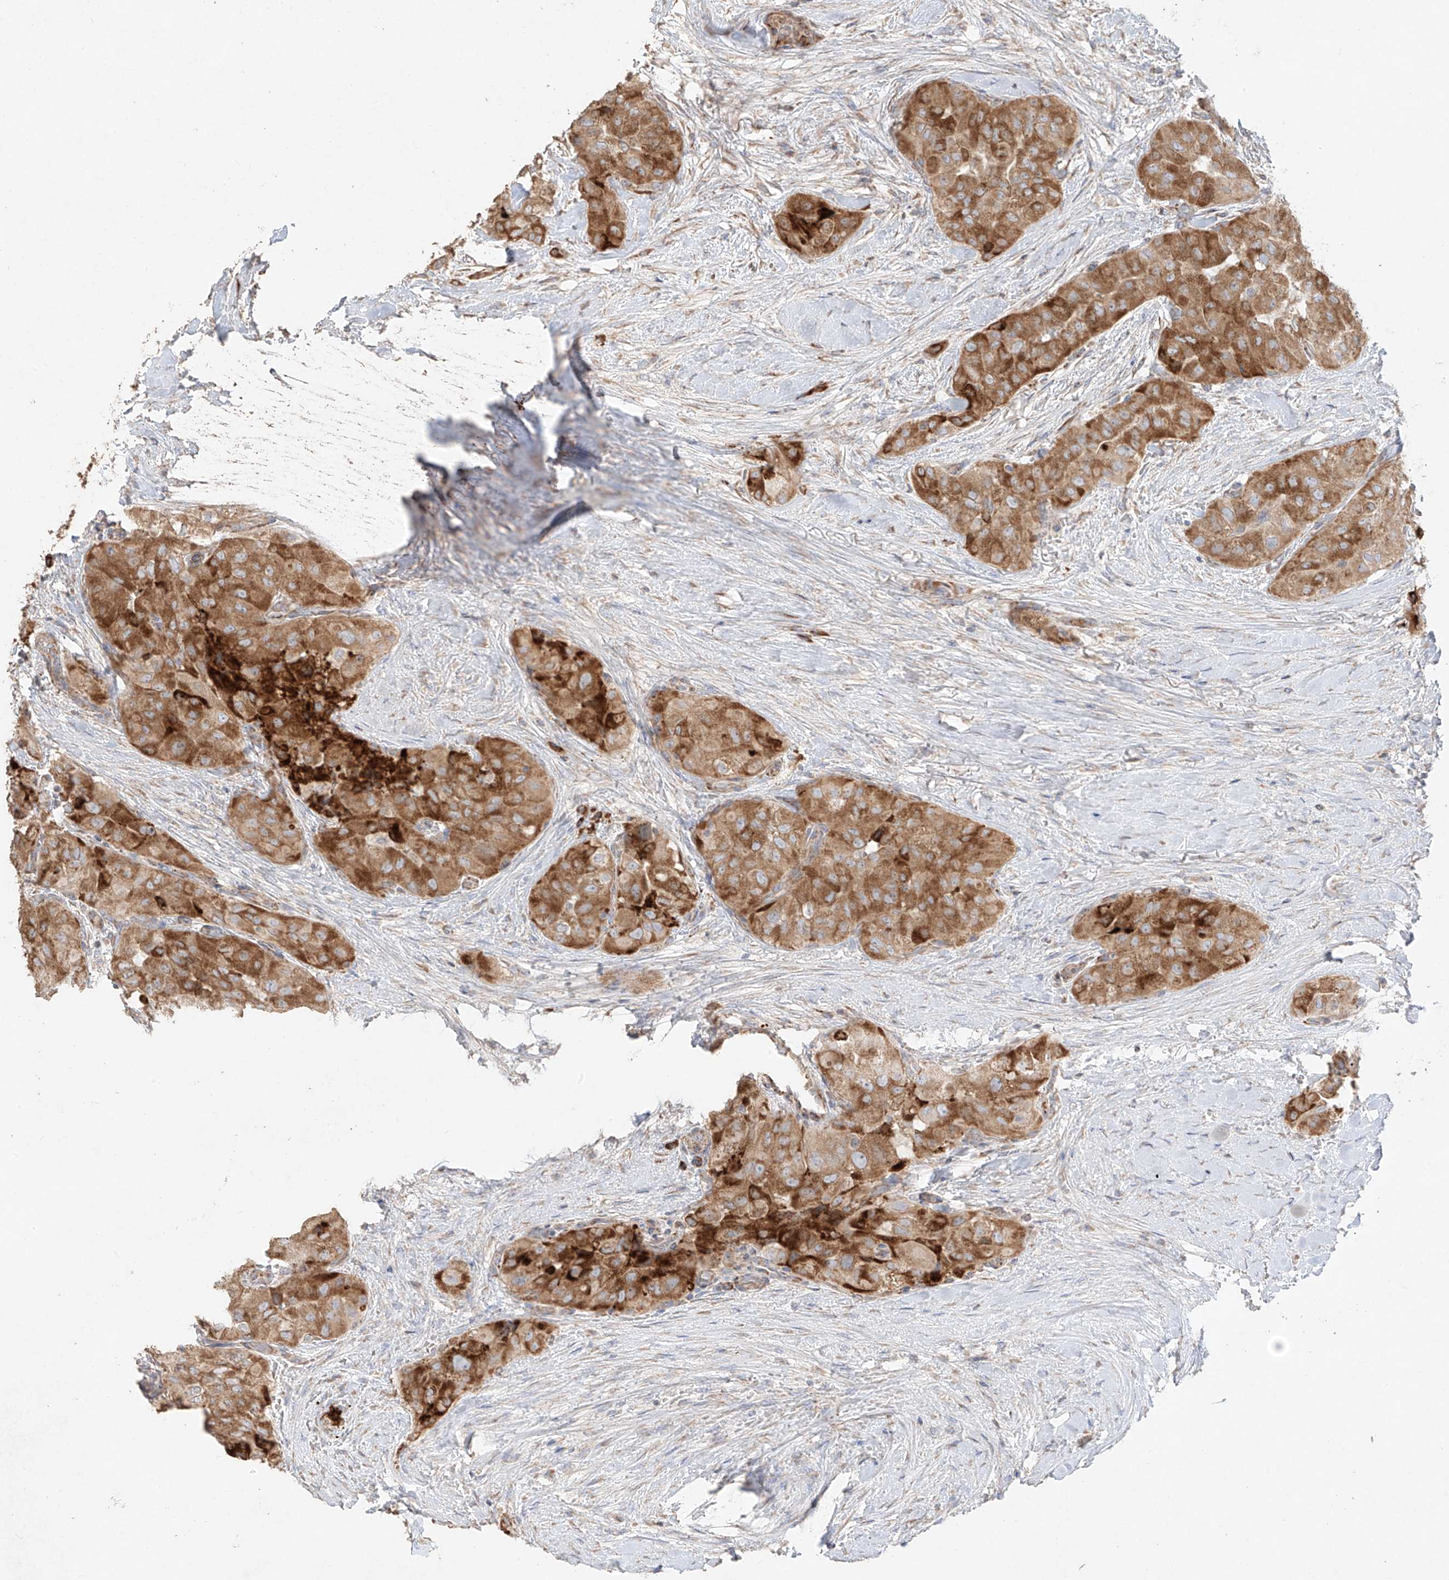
{"staining": {"intensity": "moderate", "quantity": ">75%", "location": "cytoplasmic/membranous"}, "tissue": "thyroid cancer", "cell_type": "Tumor cells", "image_type": "cancer", "snomed": [{"axis": "morphology", "description": "Papillary adenocarcinoma, NOS"}, {"axis": "topography", "description": "Thyroid gland"}], "caption": "This is an image of immunohistochemistry staining of thyroid papillary adenocarcinoma, which shows moderate staining in the cytoplasmic/membranous of tumor cells.", "gene": "COLGALT2", "patient": {"sex": "female", "age": 59}}